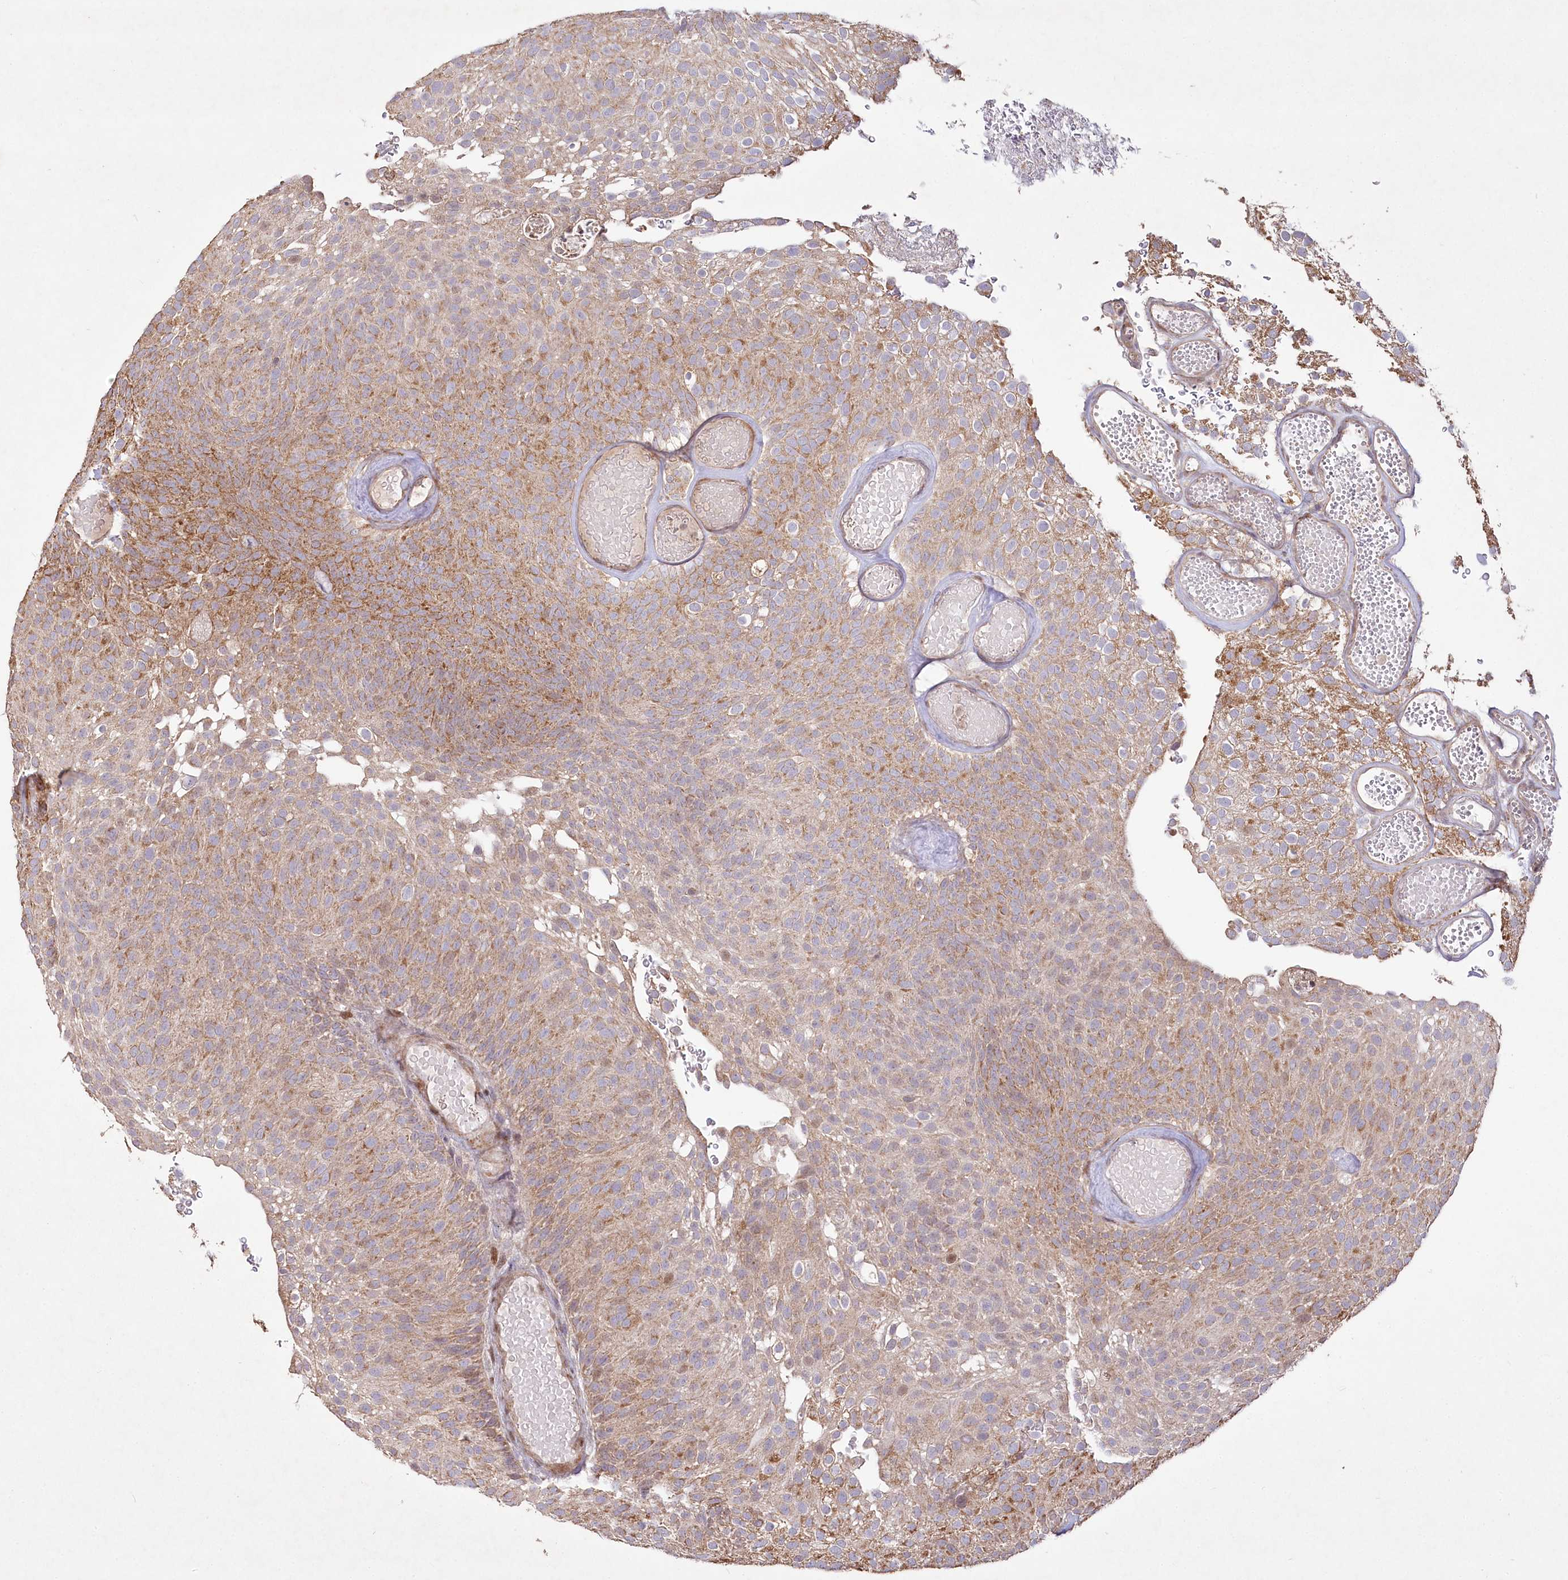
{"staining": {"intensity": "moderate", "quantity": ">75%", "location": "cytoplasmic/membranous"}, "tissue": "urothelial cancer", "cell_type": "Tumor cells", "image_type": "cancer", "snomed": [{"axis": "morphology", "description": "Urothelial carcinoma, Low grade"}, {"axis": "topography", "description": "Urinary bladder"}], "caption": "Urothelial carcinoma (low-grade) was stained to show a protein in brown. There is medium levels of moderate cytoplasmic/membranous staining in approximately >75% of tumor cells. (IHC, brightfield microscopy, high magnification).", "gene": "PSTK", "patient": {"sex": "male", "age": 78}}